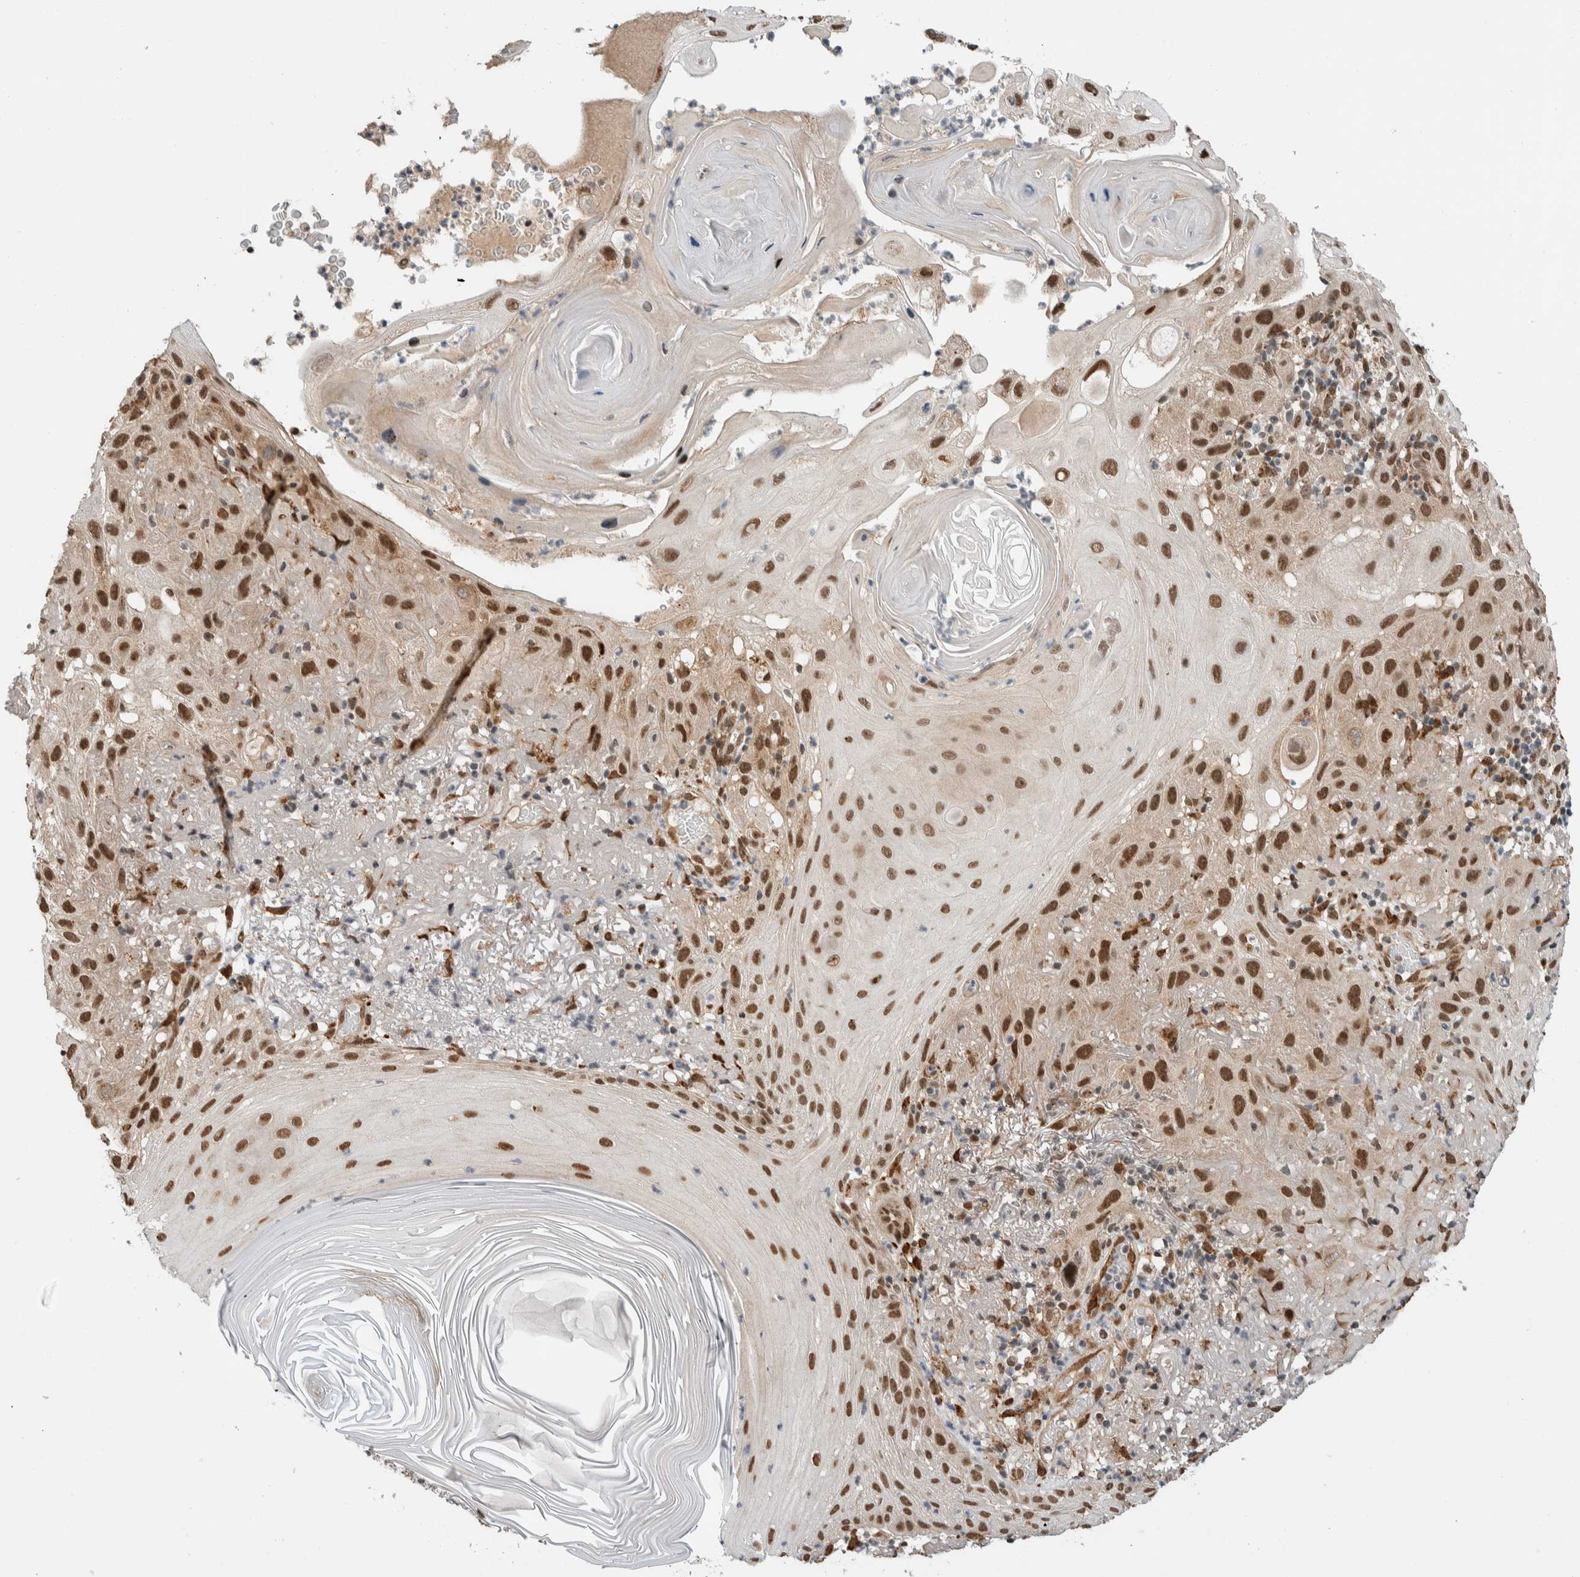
{"staining": {"intensity": "strong", "quantity": ">75%", "location": "nuclear"}, "tissue": "skin cancer", "cell_type": "Tumor cells", "image_type": "cancer", "snomed": [{"axis": "morphology", "description": "Squamous cell carcinoma, NOS"}, {"axis": "topography", "description": "Skin"}], "caption": "Skin cancer stained for a protein (brown) exhibits strong nuclear positive staining in approximately >75% of tumor cells.", "gene": "TNRC18", "patient": {"sex": "female", "age": 96}}